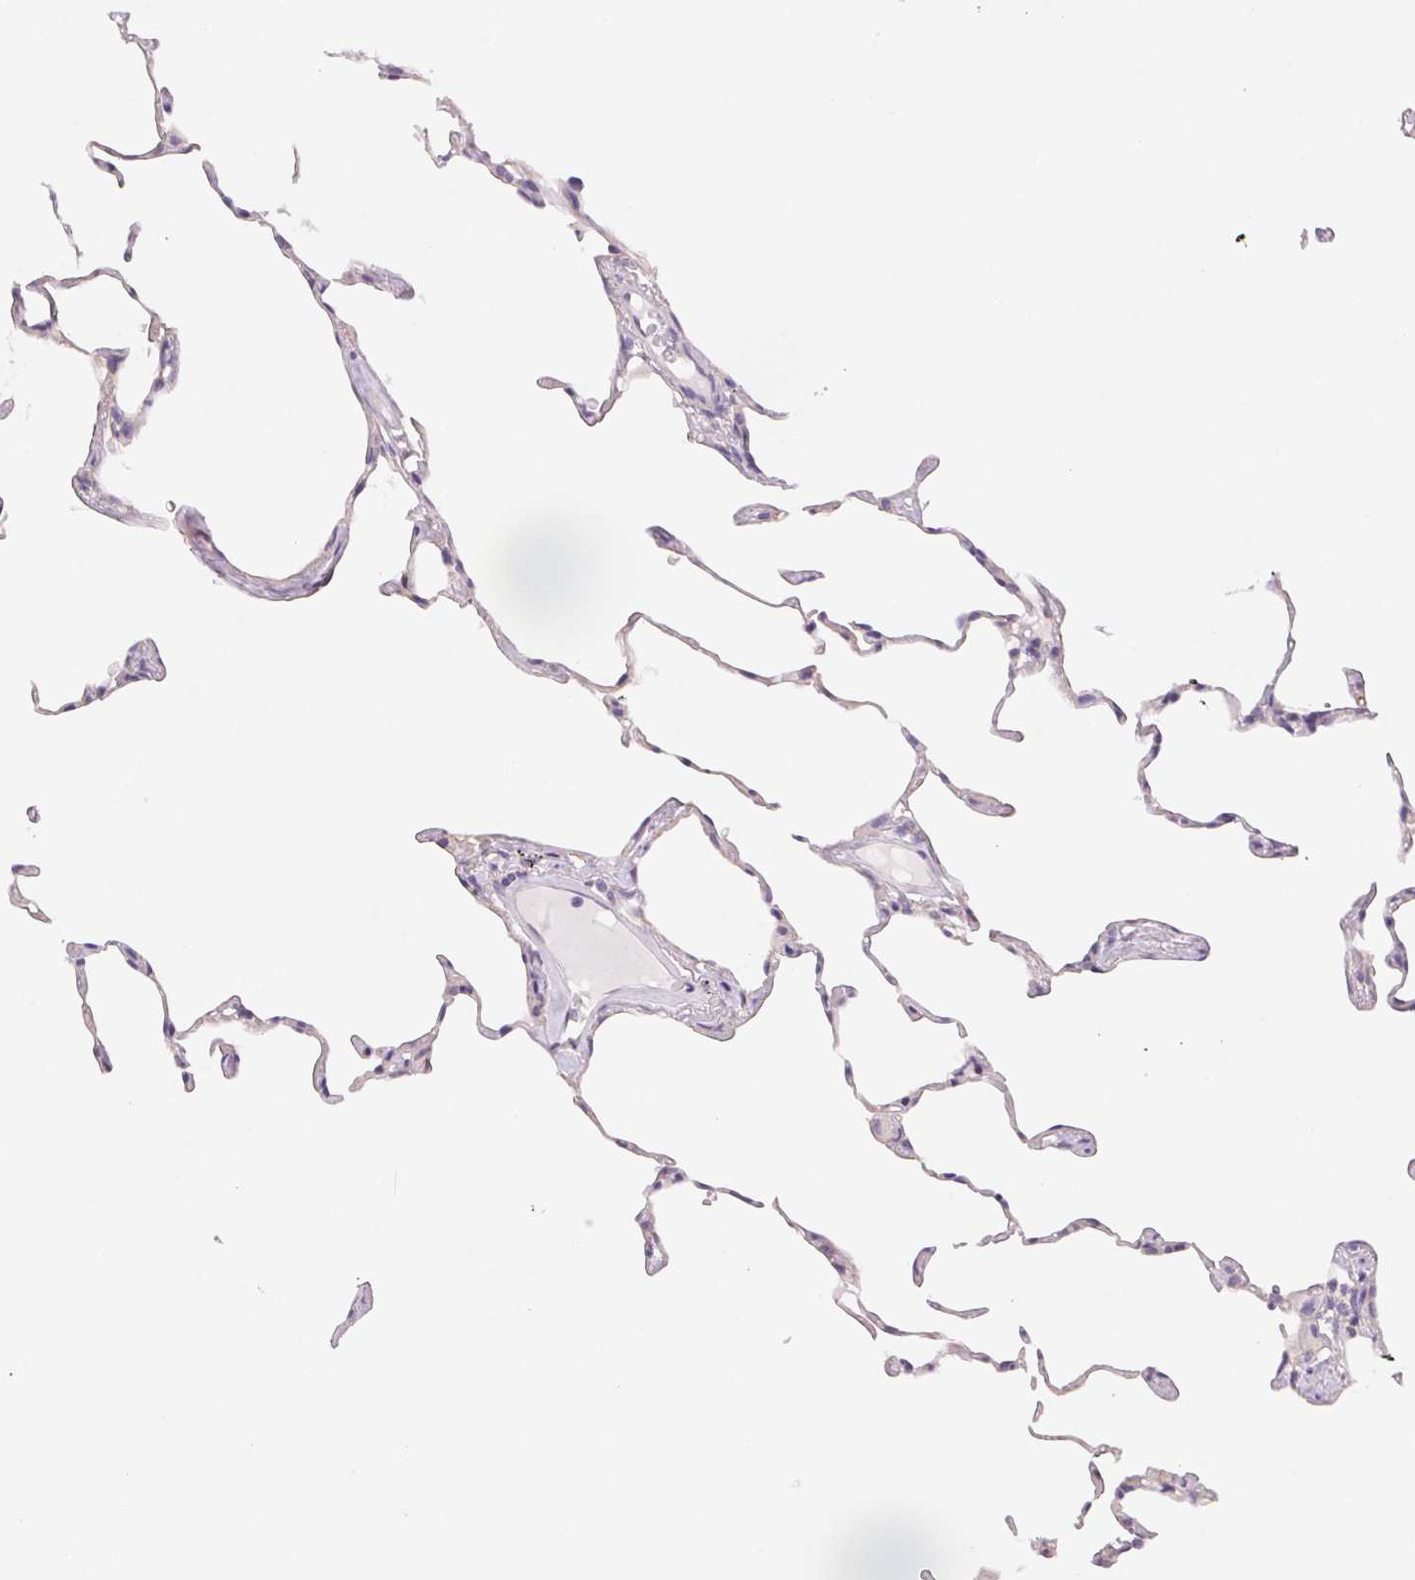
{"staining": {"intensity": "negative", "quantity": "none", "location": "none"}, "tissue": "lung", "cell_type": "Alveolar cells", "image_type": "normal", "snomed": [{"axis": "morphology", "description": "Normal tissue, NOS"}, {"axis": "topography", "description": "Lung"}], "caption": "IHC micrograph of unremarkable lung: lung stained with DAB displays no significant protein staining in alveolar cells.", "gene": "CTNND2", "patient": {"sex": "female", "age": 57}}